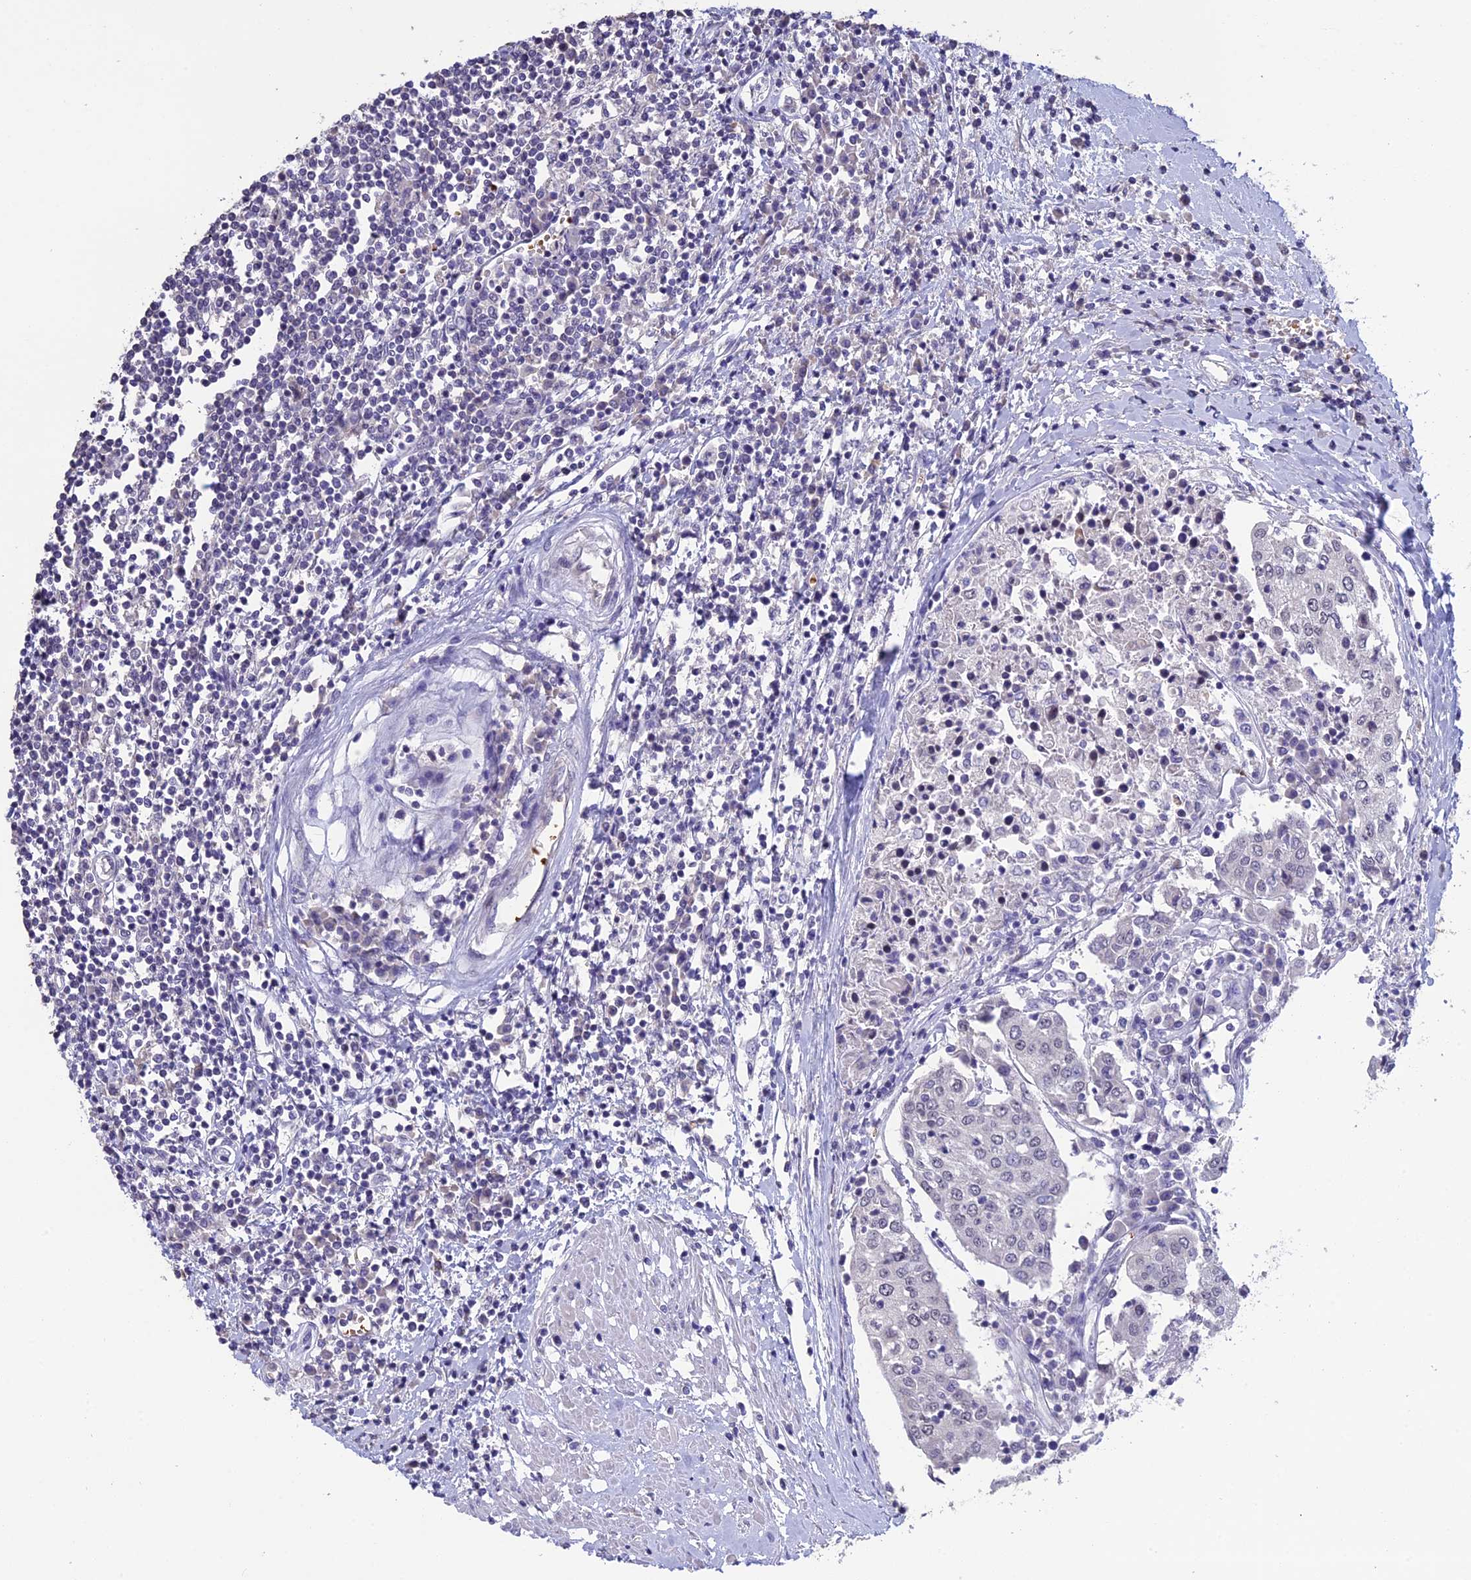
{"staining": {"intensity": "negative", "quantity": "none", "location": "none"}, "tissue": "urothelial cancer", "cell_type": "Tumor cells", "image_type": "cancer", "snomed": [{"axis": "morphology", "description": "Urothelial carcinoma, High grade"}, {"axis": "topography", "description": "Urinary bladder"}], "caption": "Urothelial cancer stained for a protein using immunohistochemistry (IHC) shows no positivity tumor cells.", "gene": "KNOP1", "patient": {"sex": "female", "age": 85}}